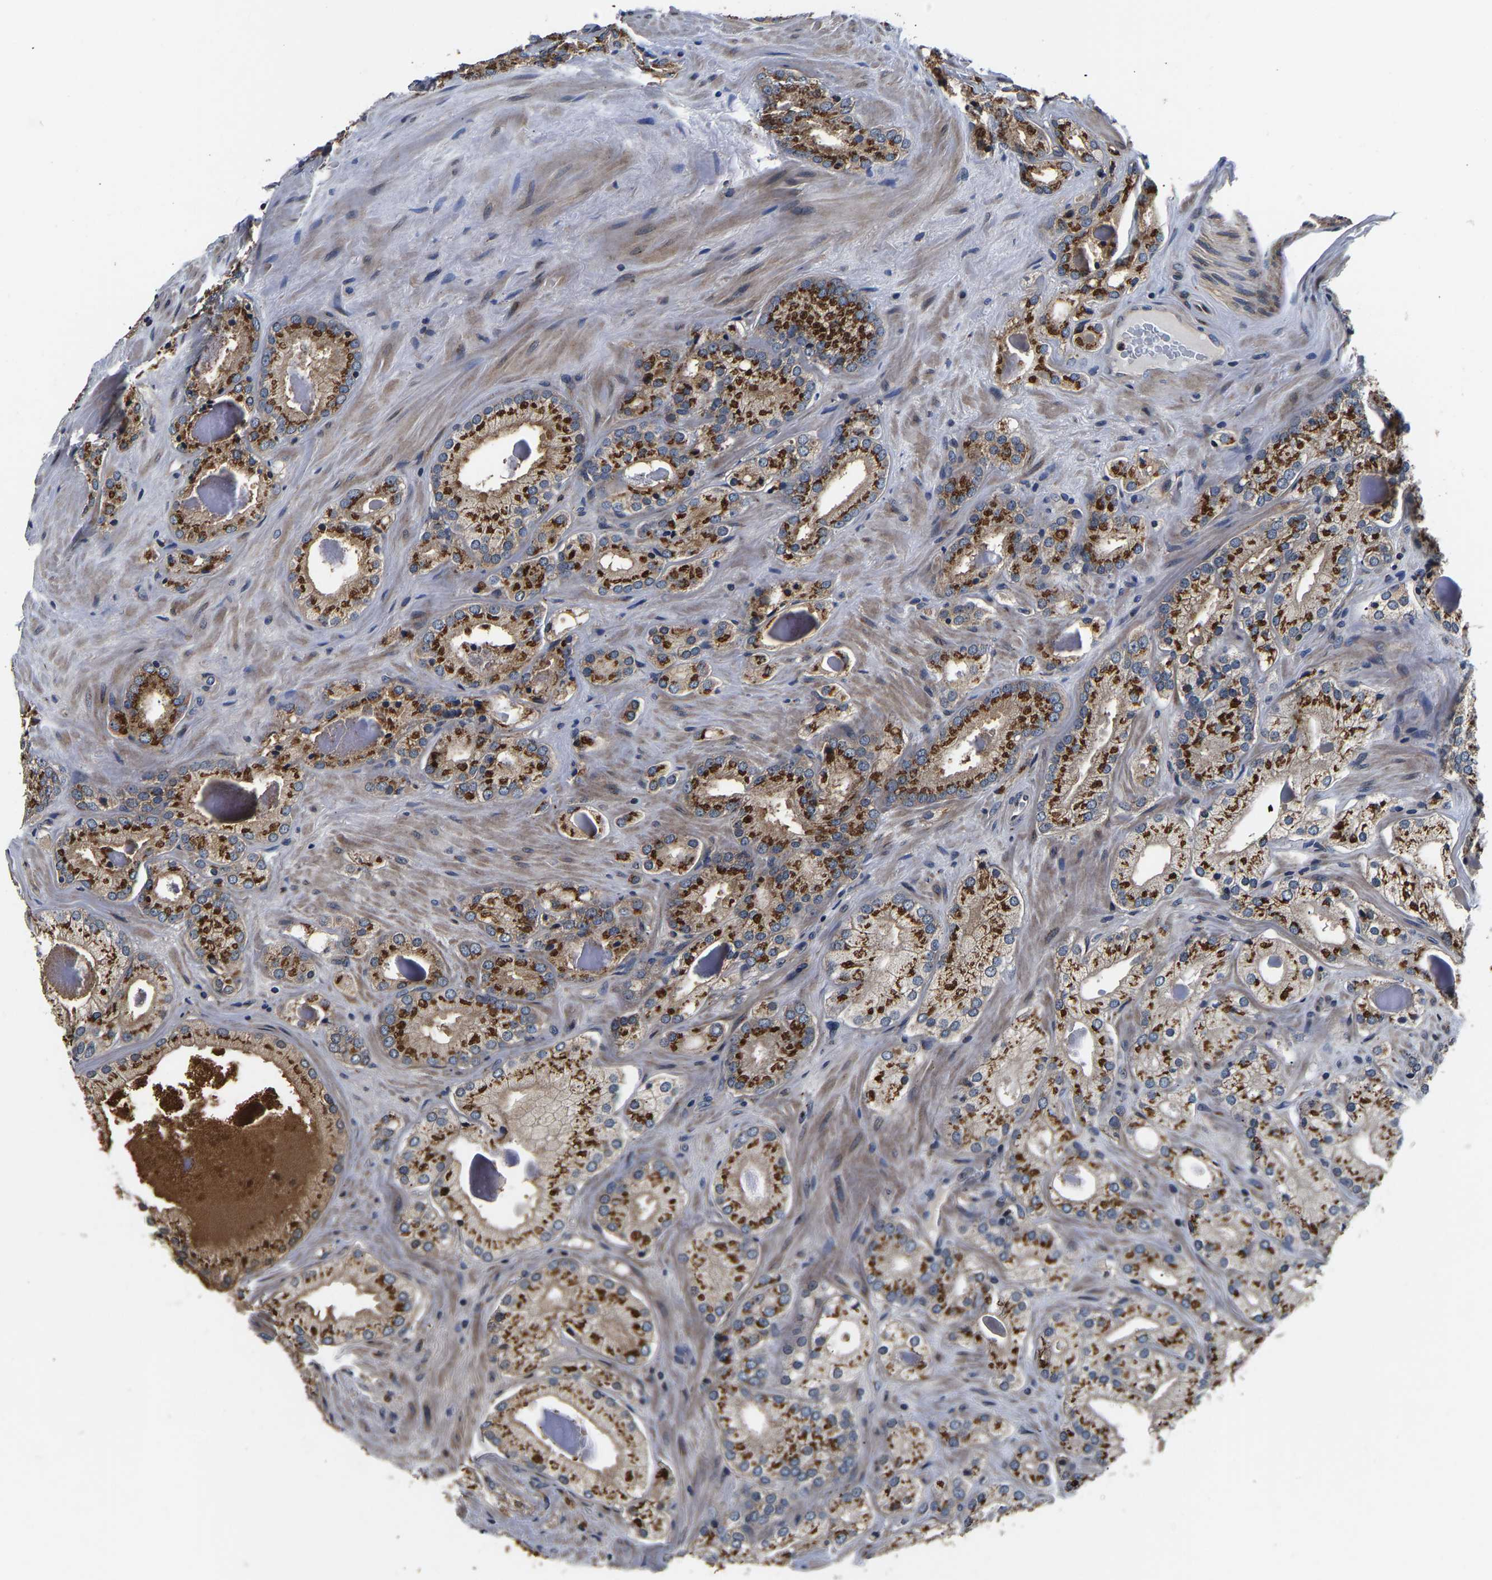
{"staining": {"intensity": "strong", "quantity": ">75%", "location": "cytoplasmic/membranous"}, "tissue": "prostate cancer", "cell_type": "Tumor cells", "image_type": "cancer", "snomed": [{"axis": "morphology", "description": "Adenocarcinoma, Low grade"}, {"axis": "topography", "description": "Prostate"}], "caption": "Protein expression analysis of prostate cancer shows strong cytoplasmic/membranous staining in approximately >75% of tumor cells.", "gene": "RABAC1", "patient": {"sex": "male", "age": 65}}